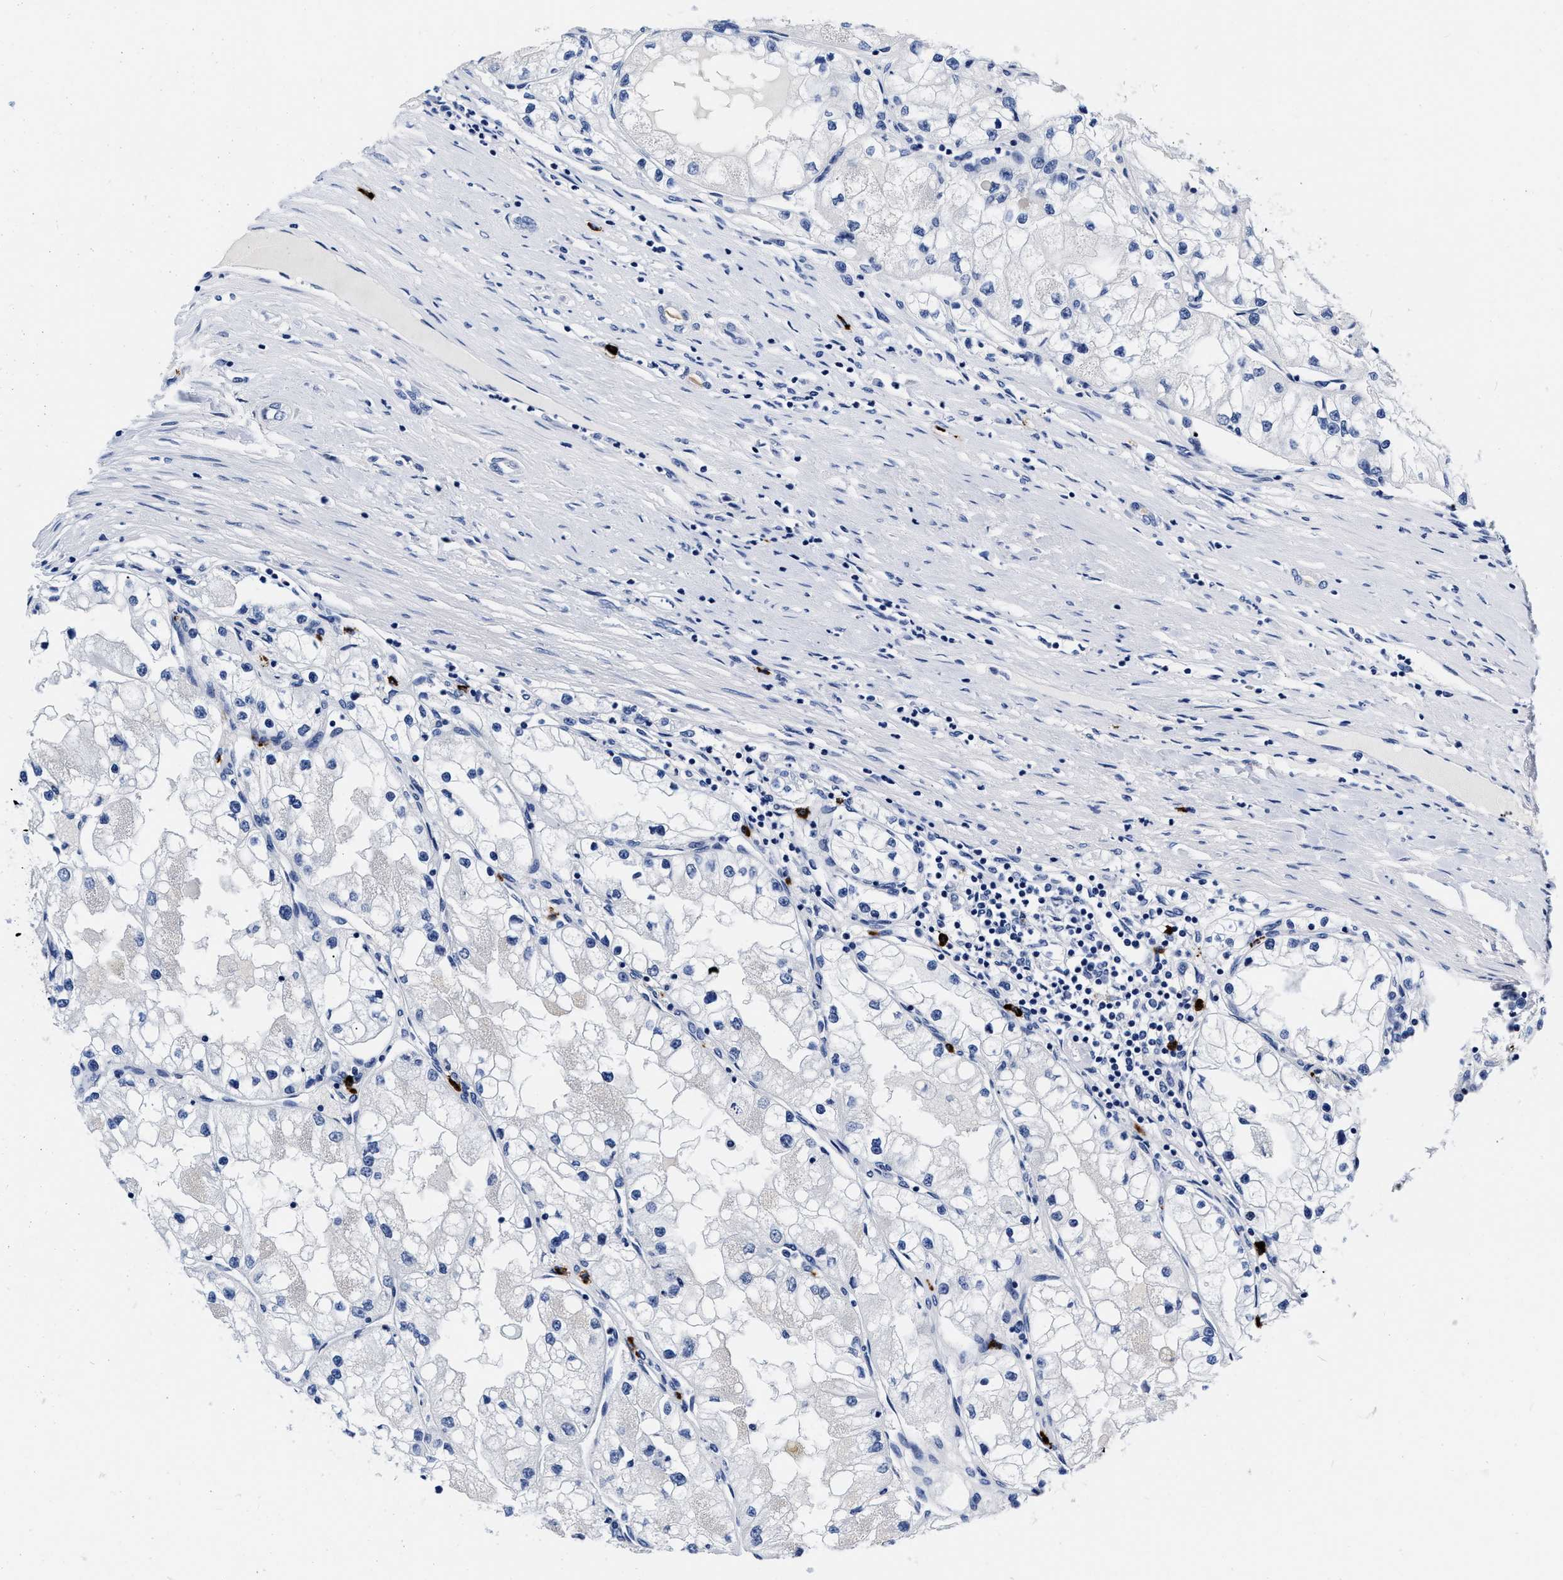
{"staining": {"intensity": "negative", "quantity": "none", "location": "none"}, "tissue": "renal cancer", "cell_type": "Tumor cells", "image_type": "cancer", "snomed": [{"axis": "morphology", "description": "Adenocarcinoma, NOS"}, {"axis": "topography", "description": "Kidney"}], "caption": "High power microscopy micrograph of an immunohistochemistry histopathology image of adenocarcinoma (renal), revealing no significant staining in tumor cells. (DAB (3,3'-diaminobenzidine) immunohistochemistry (IHC), high magnification).", "gene": "CER1", "patient": {"sex": "male", "age": 68}}